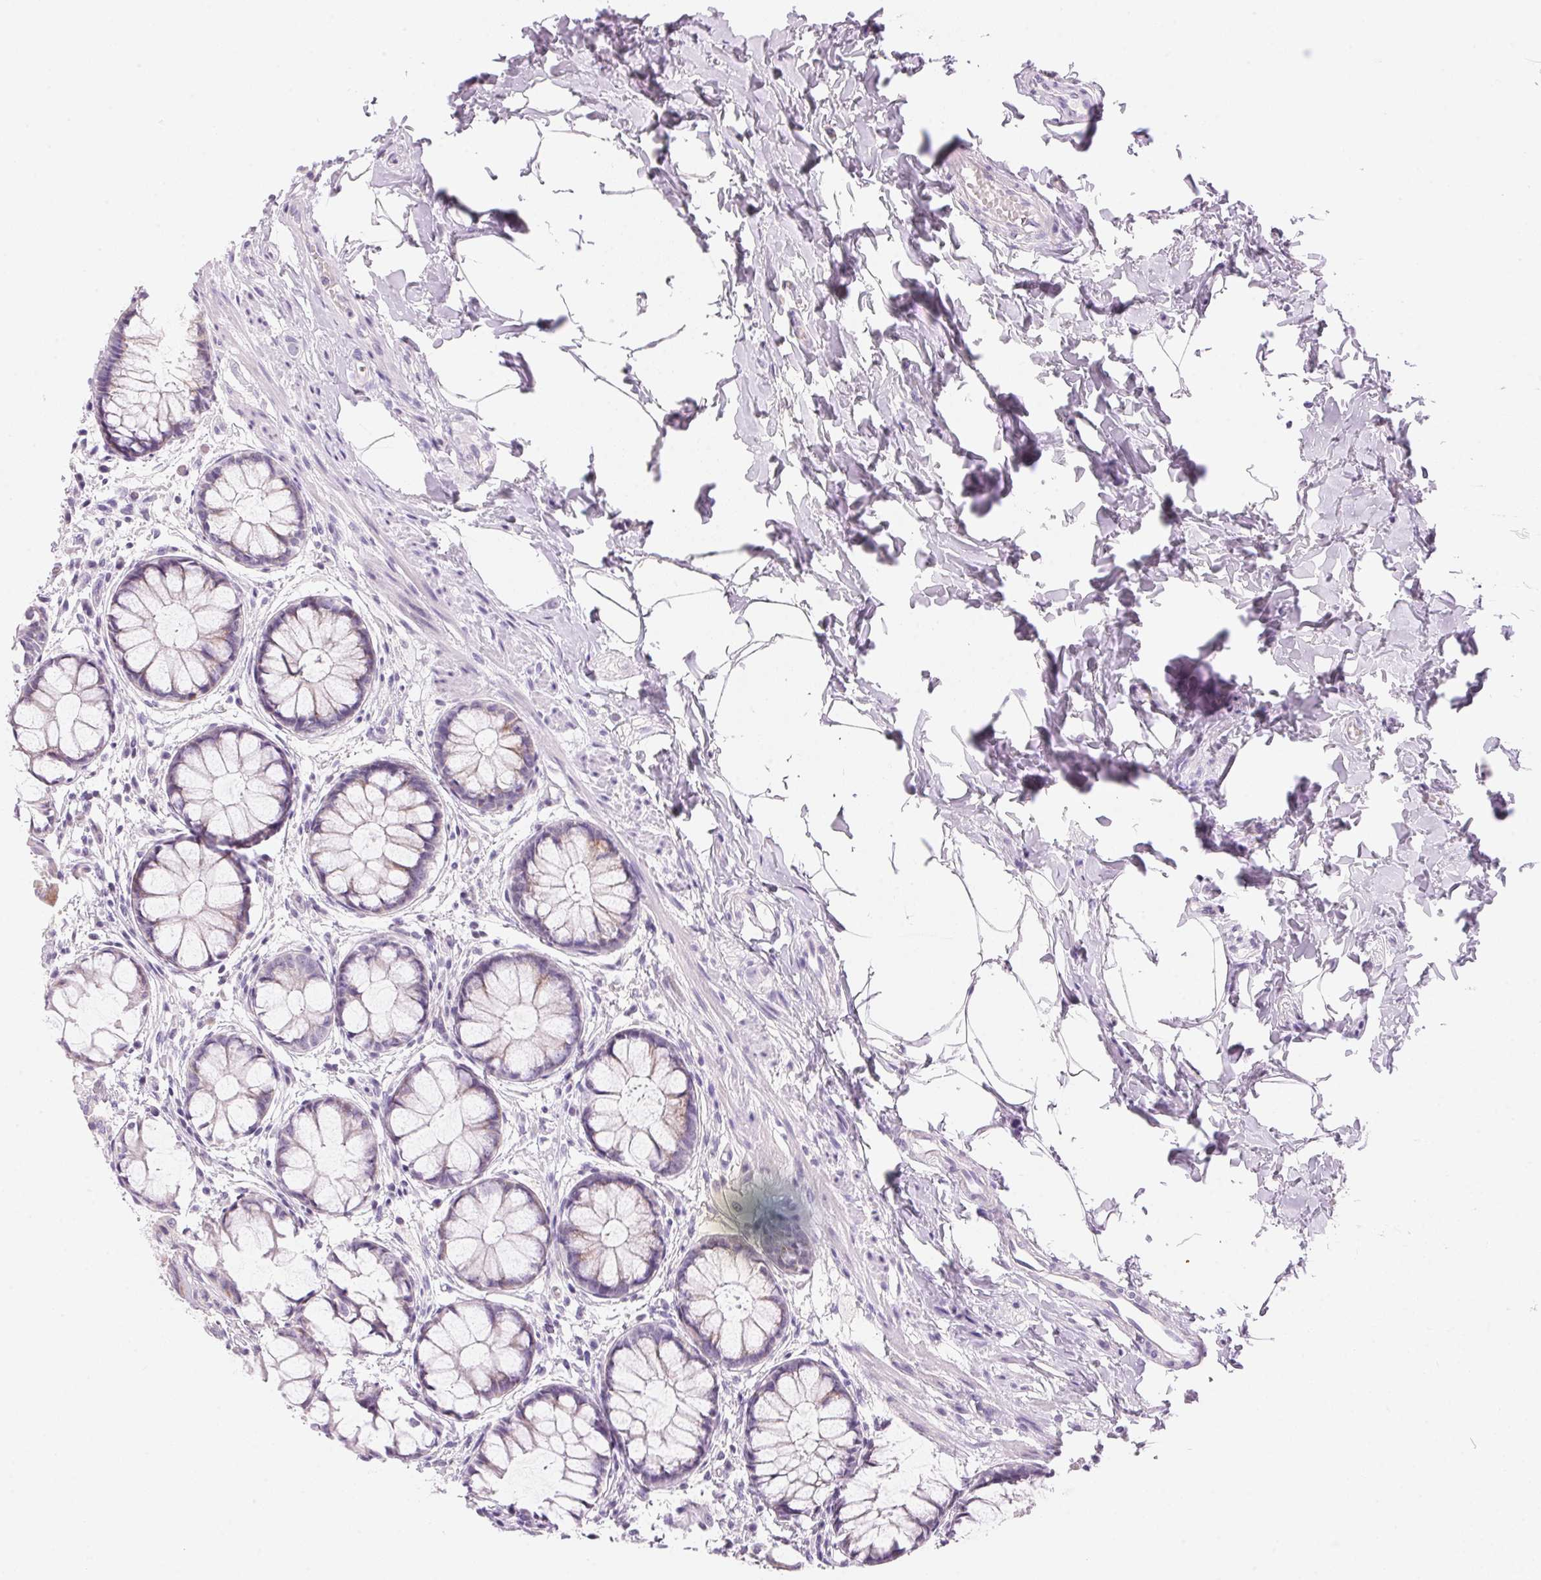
{"staining": {"intensity": "weak", "quantity": "<25%", "location": "cytoplasmic/membranous"}, "tissue": "rectum", "cell_type": "Glandular cells", "image_type": "normal", "snomed": [{"axis": "morphology", "description": "Normal tissue, NOS"}, {"axis": "topography", "description": "Rectum"}], "caption": "IHC image of normal rectum: rectum stained with DAB exhibits no significant protein positivity in glandular cells.", "gene": "CYP11B1", "patient": {"sex": "female", "age": 62}}